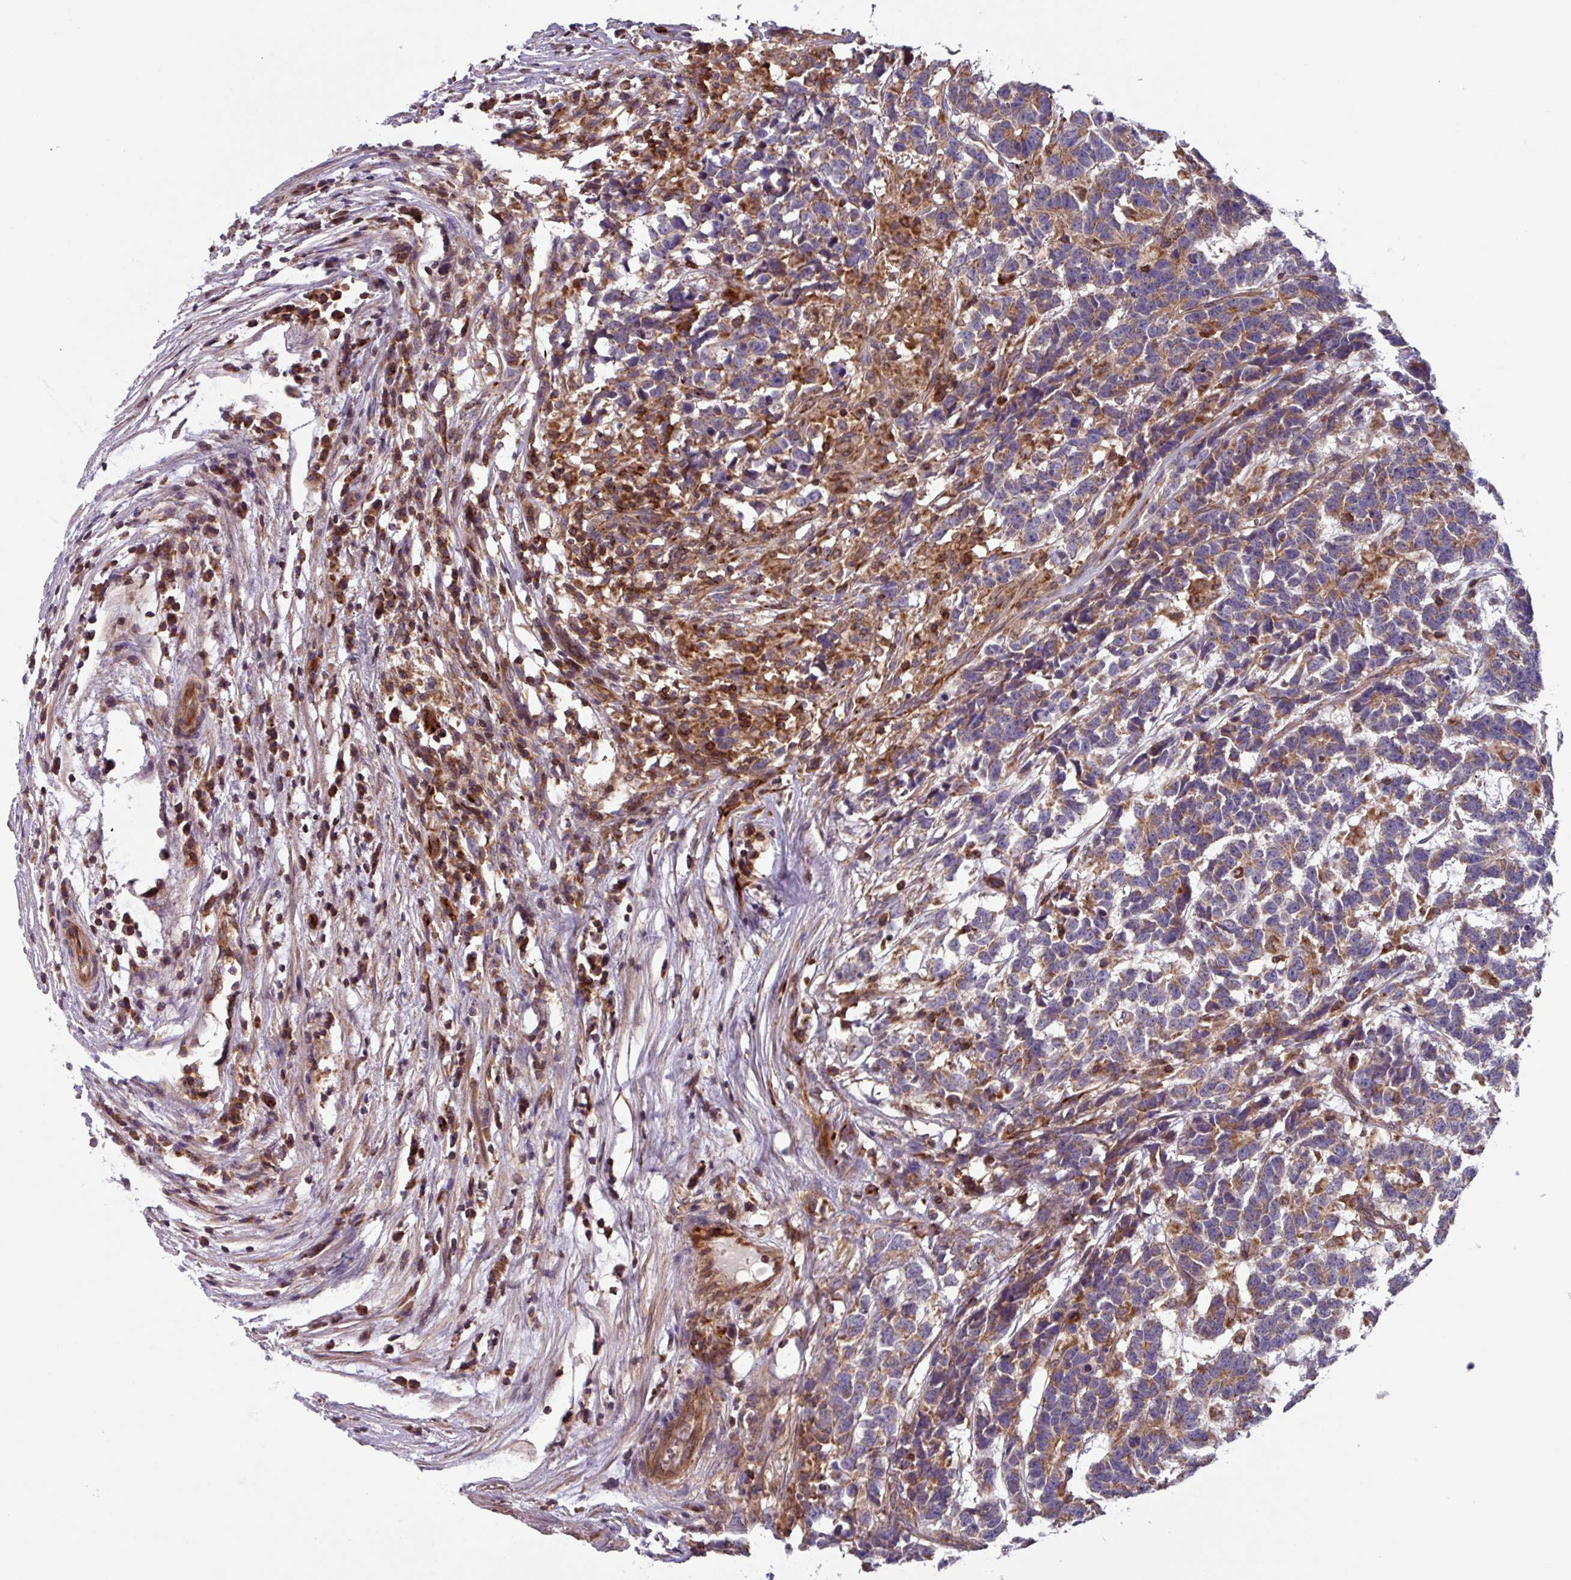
{"staining": {"intensity": "weak", "quantity": ">75%", "location": "cytoplasmic/membranous"}, "tissue": "testis cancer", "cell_type": "Tumor cells", "image_type": "cancer", "snomed": [{"axis": "morphology", "description": "Carcinoma, Embryonal, NOS"}, {"axis": "topography", "description": "Testis"}], "caption": "Immunohistochemistry (IHC) of human testis cancer (embryonal carcinoma) shows low levels of weak cytoplasmic/membranous staining in approximately >75% of tumor cells.", "gene": "PLEKHD1", "patient": {"sex": "male", "age": 26}}